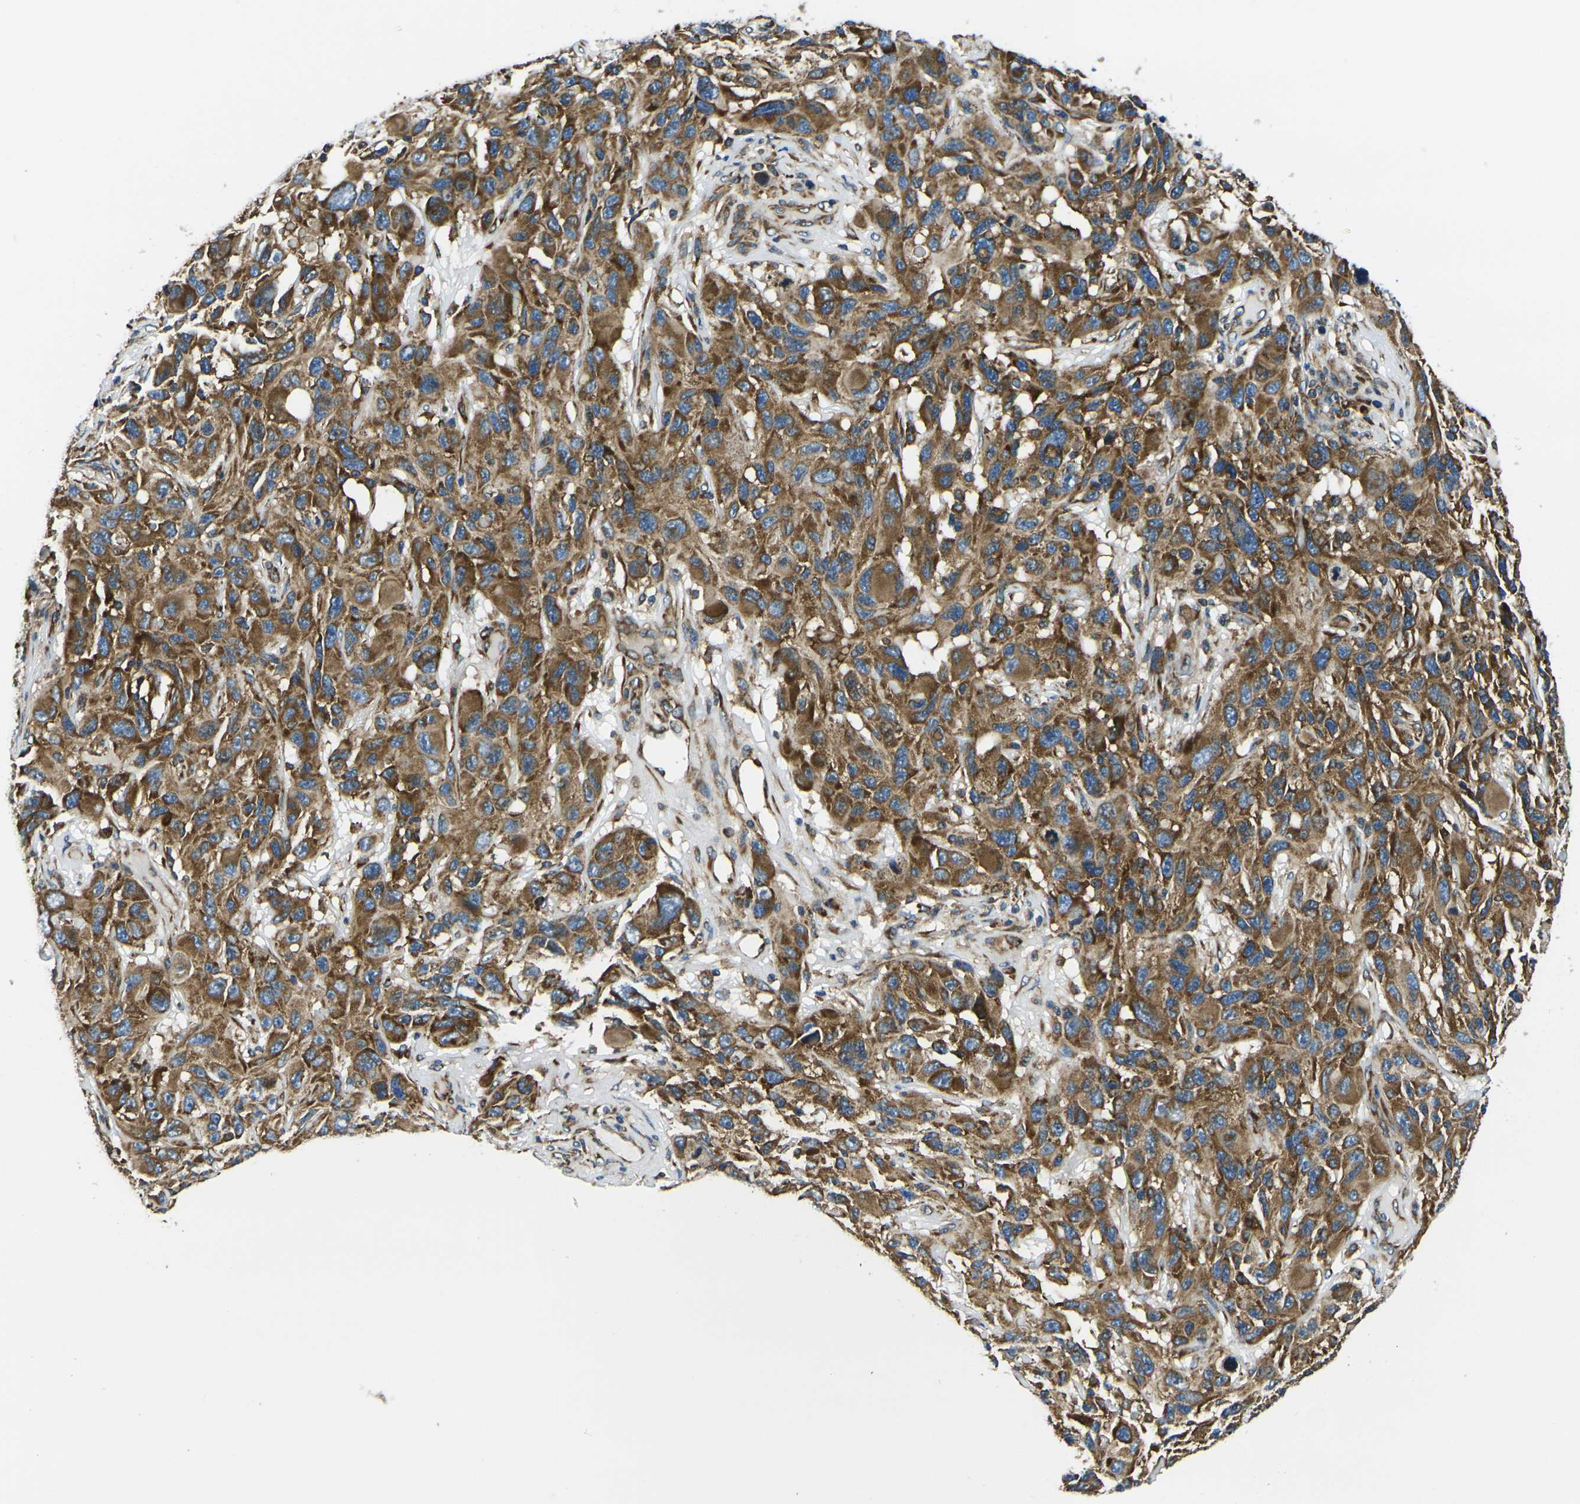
{"staining": {"intensity": "moderate", "quantity": ">75%", "location": "cytoplasmic/membranous"}, "tissue": "melanoma", "cell_type": "Tumor cells", "image_type": "cancer", "snomed": [{"axis": "morphology", "description": "Malignant melanoma, NOS"}, {"axis": "topography", "description": "Skin"}], "caption": "The micrograph demonstrates immunohistochemical staining of melanoma. There is moderate cytoplasmic/membranous positivity is identified in approximately >75% of tumor cells.", "gene": "RPSA", "patient": {"sex": "male", "age": 53}}